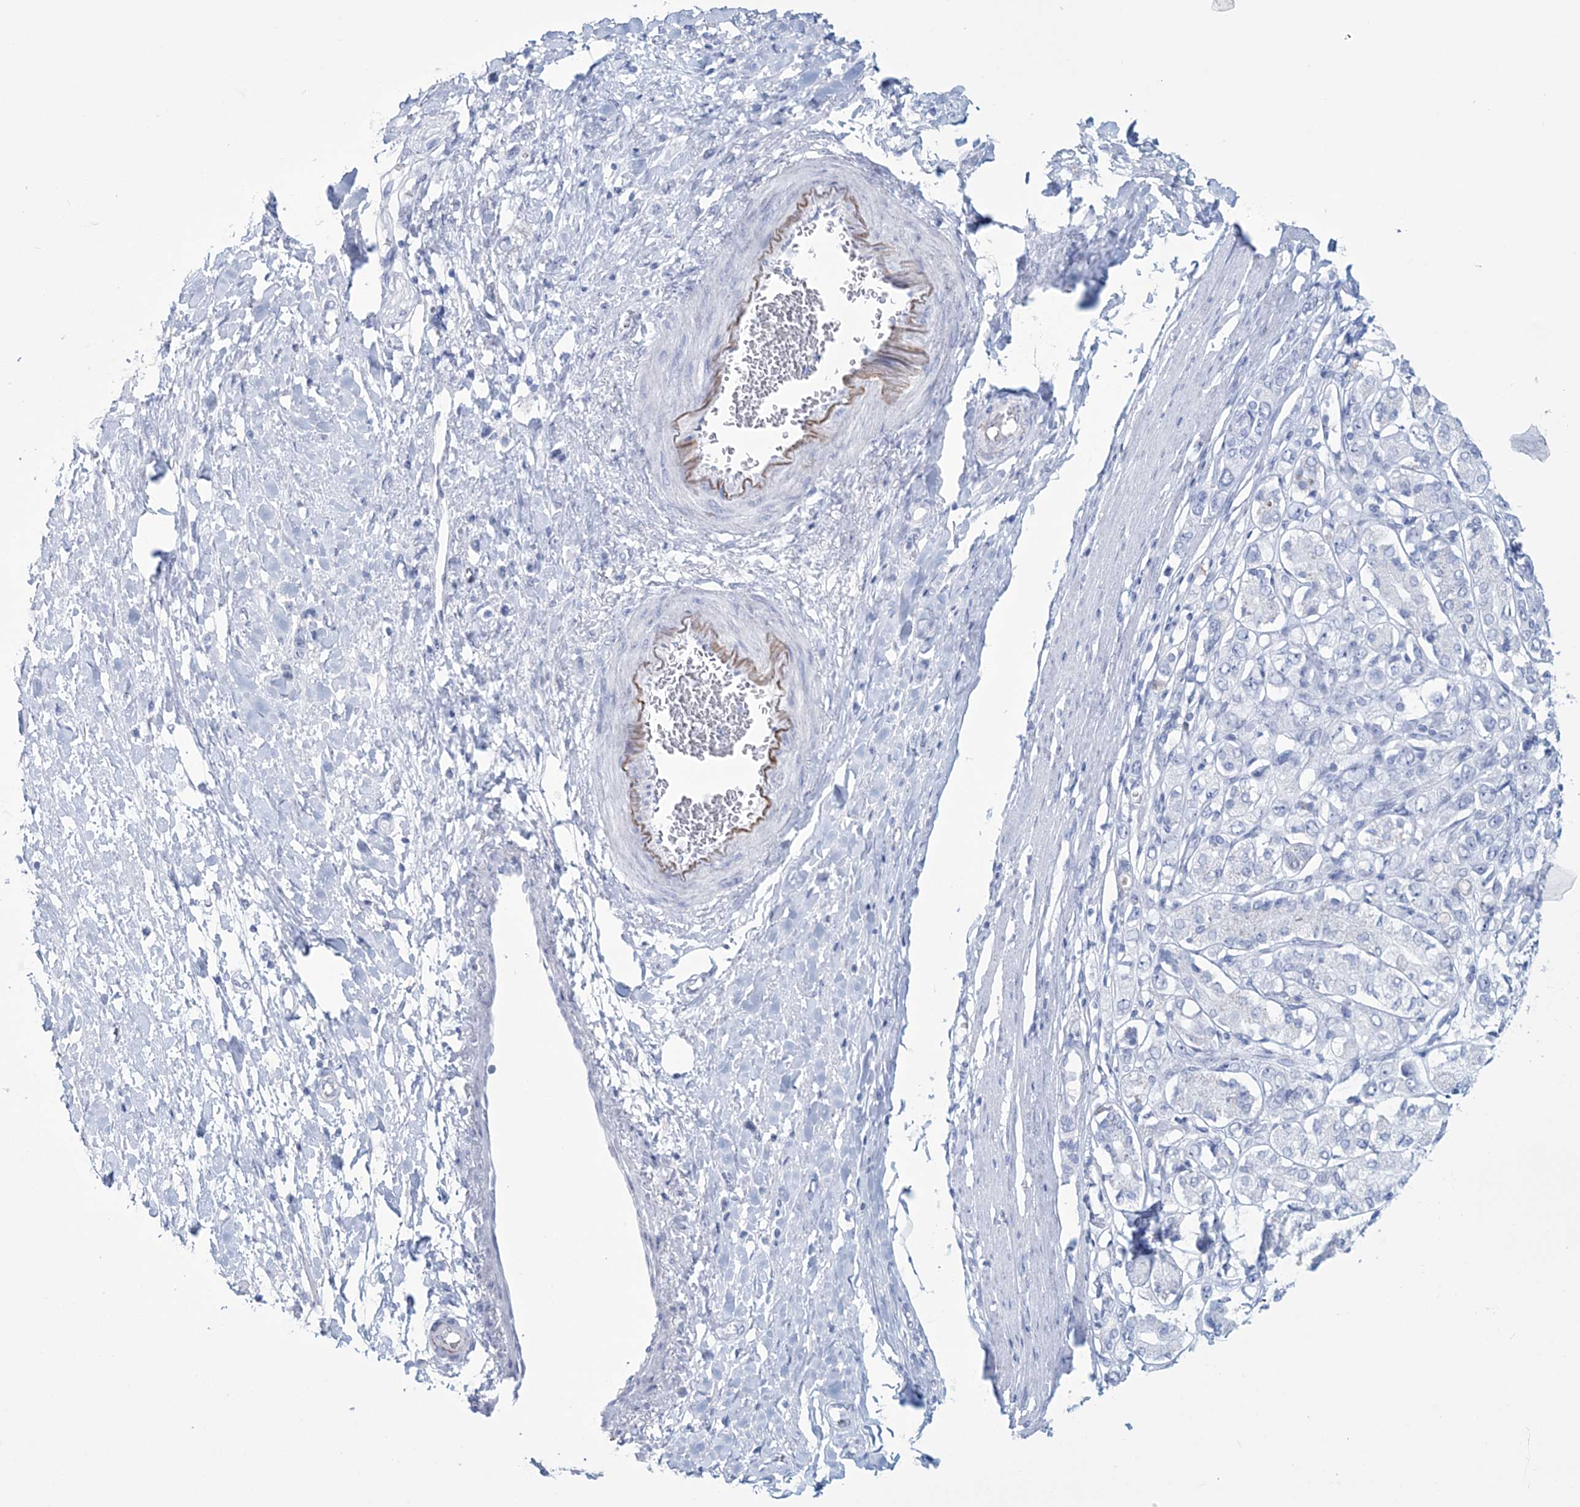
{"staining": {"intensity": "negative", "quantity": "none", "location": "none"}, "tissue": "stomach cancer", "cell_type": "Tumor cells", "image_type": "cancer", "snomed": [{"axis": "morphology", "description": "Adenocarcinoma, NOS"}, {"axis": "topography", "description": "Stomach"}], "caption": "Adenocarcinoma (stomach) was stained to show a protein in brown. There is no significant expression in tumor cells. Brightfield microscopy of immunohistochemistry (IHC) stained with DAB (3,3'-diaminobenzidine) (brown) and hematoxylin (blue), captured at high magnification.", "gene": "DPCD", "patient": {"sex": "female", "age": 65}}